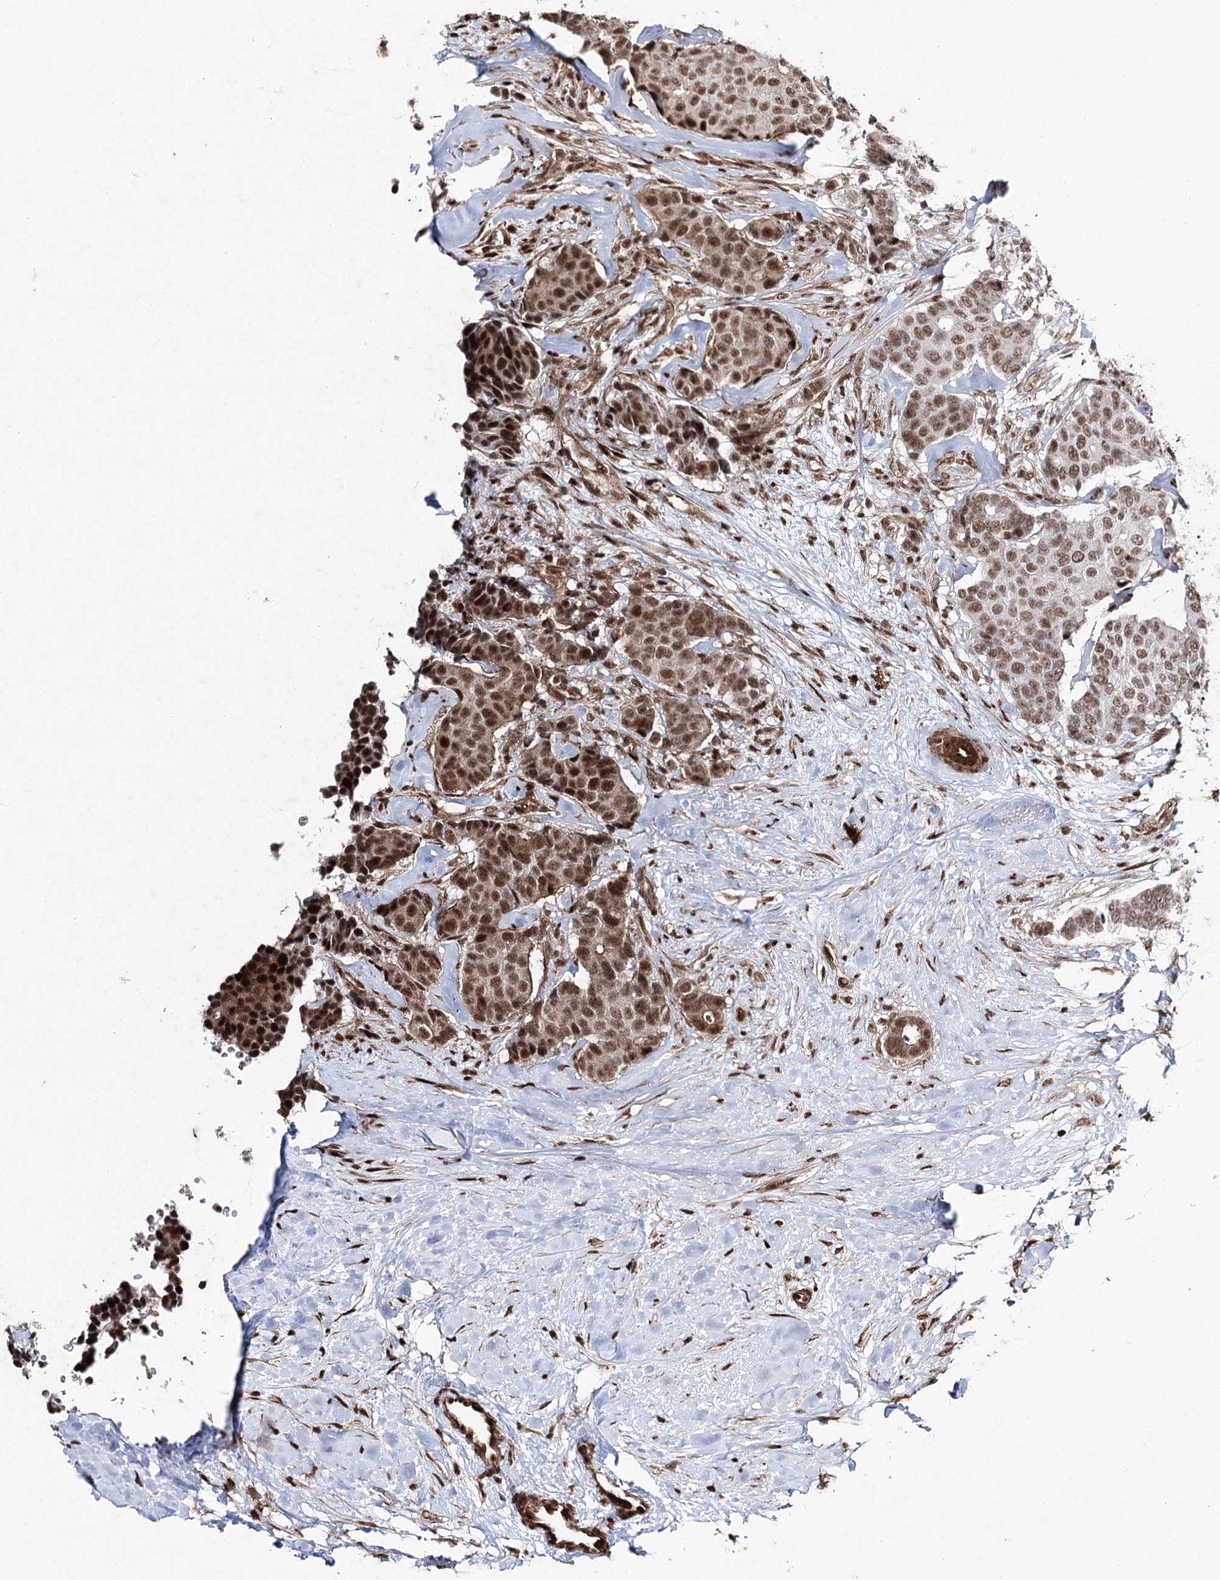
{"staining": {"intensity": "strong", "quantity": ">75%", "location": "nuclear"}, "tissue": "breast cancer", "cell_type": "Tumor cells", "image_type": "cancer", "snomed": [{"axis": "morphology", "description": "Duct carcinoma"}, {"axis": "topography", "description": "Breast"}], "caption": "Strong nuclear staining for a protein is present in about >75% of tumor cells of breast cancer using immunohistochemistry (IHC).", "gene": "PDCD4", "patient": {"sex": "female", "age": 75}}